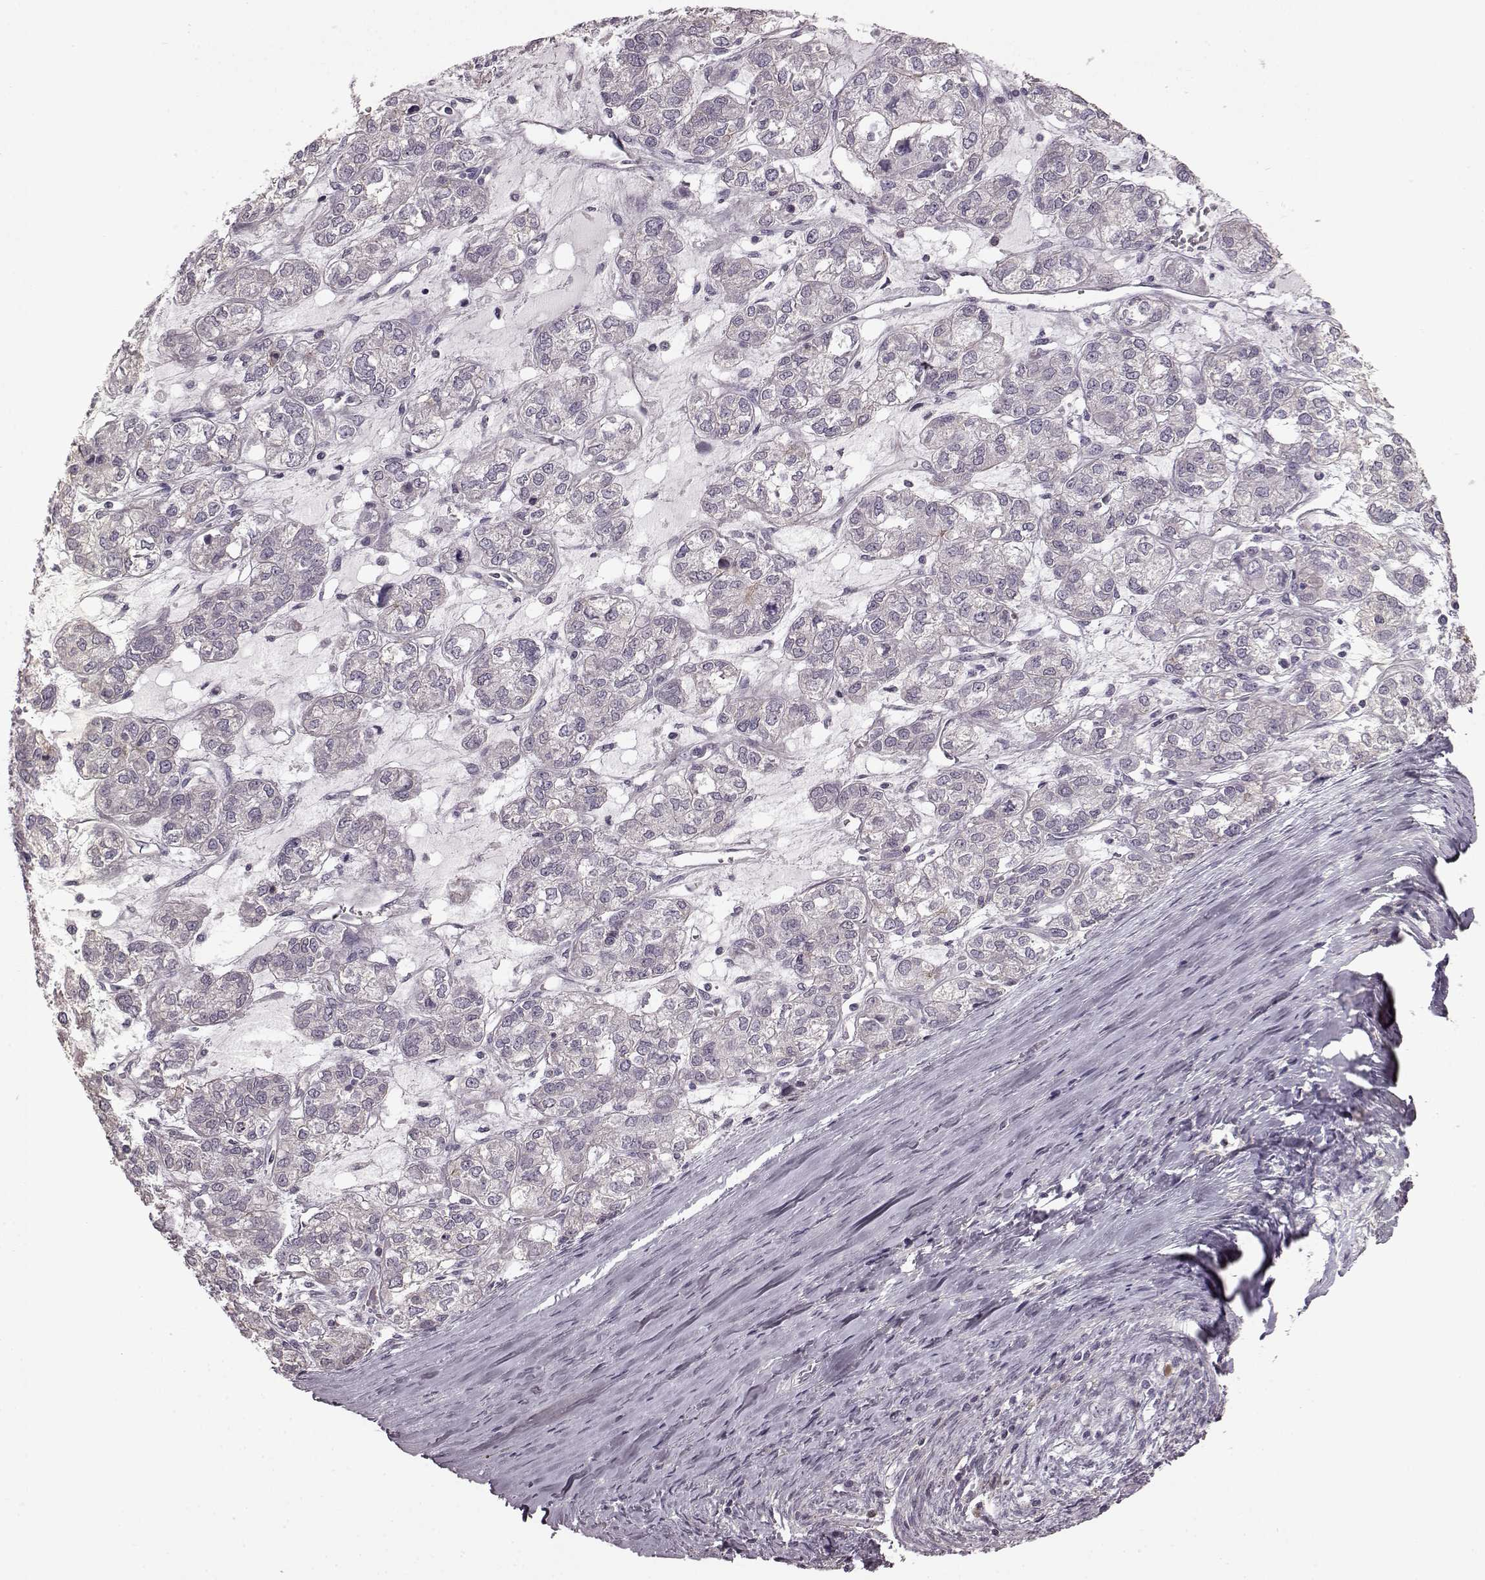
{"staining": {"intensity": "negative", "quantity": "none", "location": "none"}, "tissue": "ovarian cancer", "cell_type": "Tumor cells", "image_type": "cancer", "snomed": [{"axis": "morphology", "description": "Carcinoma, endometroid"}, {"axis": "topography", "description": "Ovary"}], "caption": "Immunohistochemical staining of endometroid carcinoma (ovarian) exhibits no significant expression in tumor cells.", "gene": "PDCD1", "patient": {"sex": "female", "age": 64}}